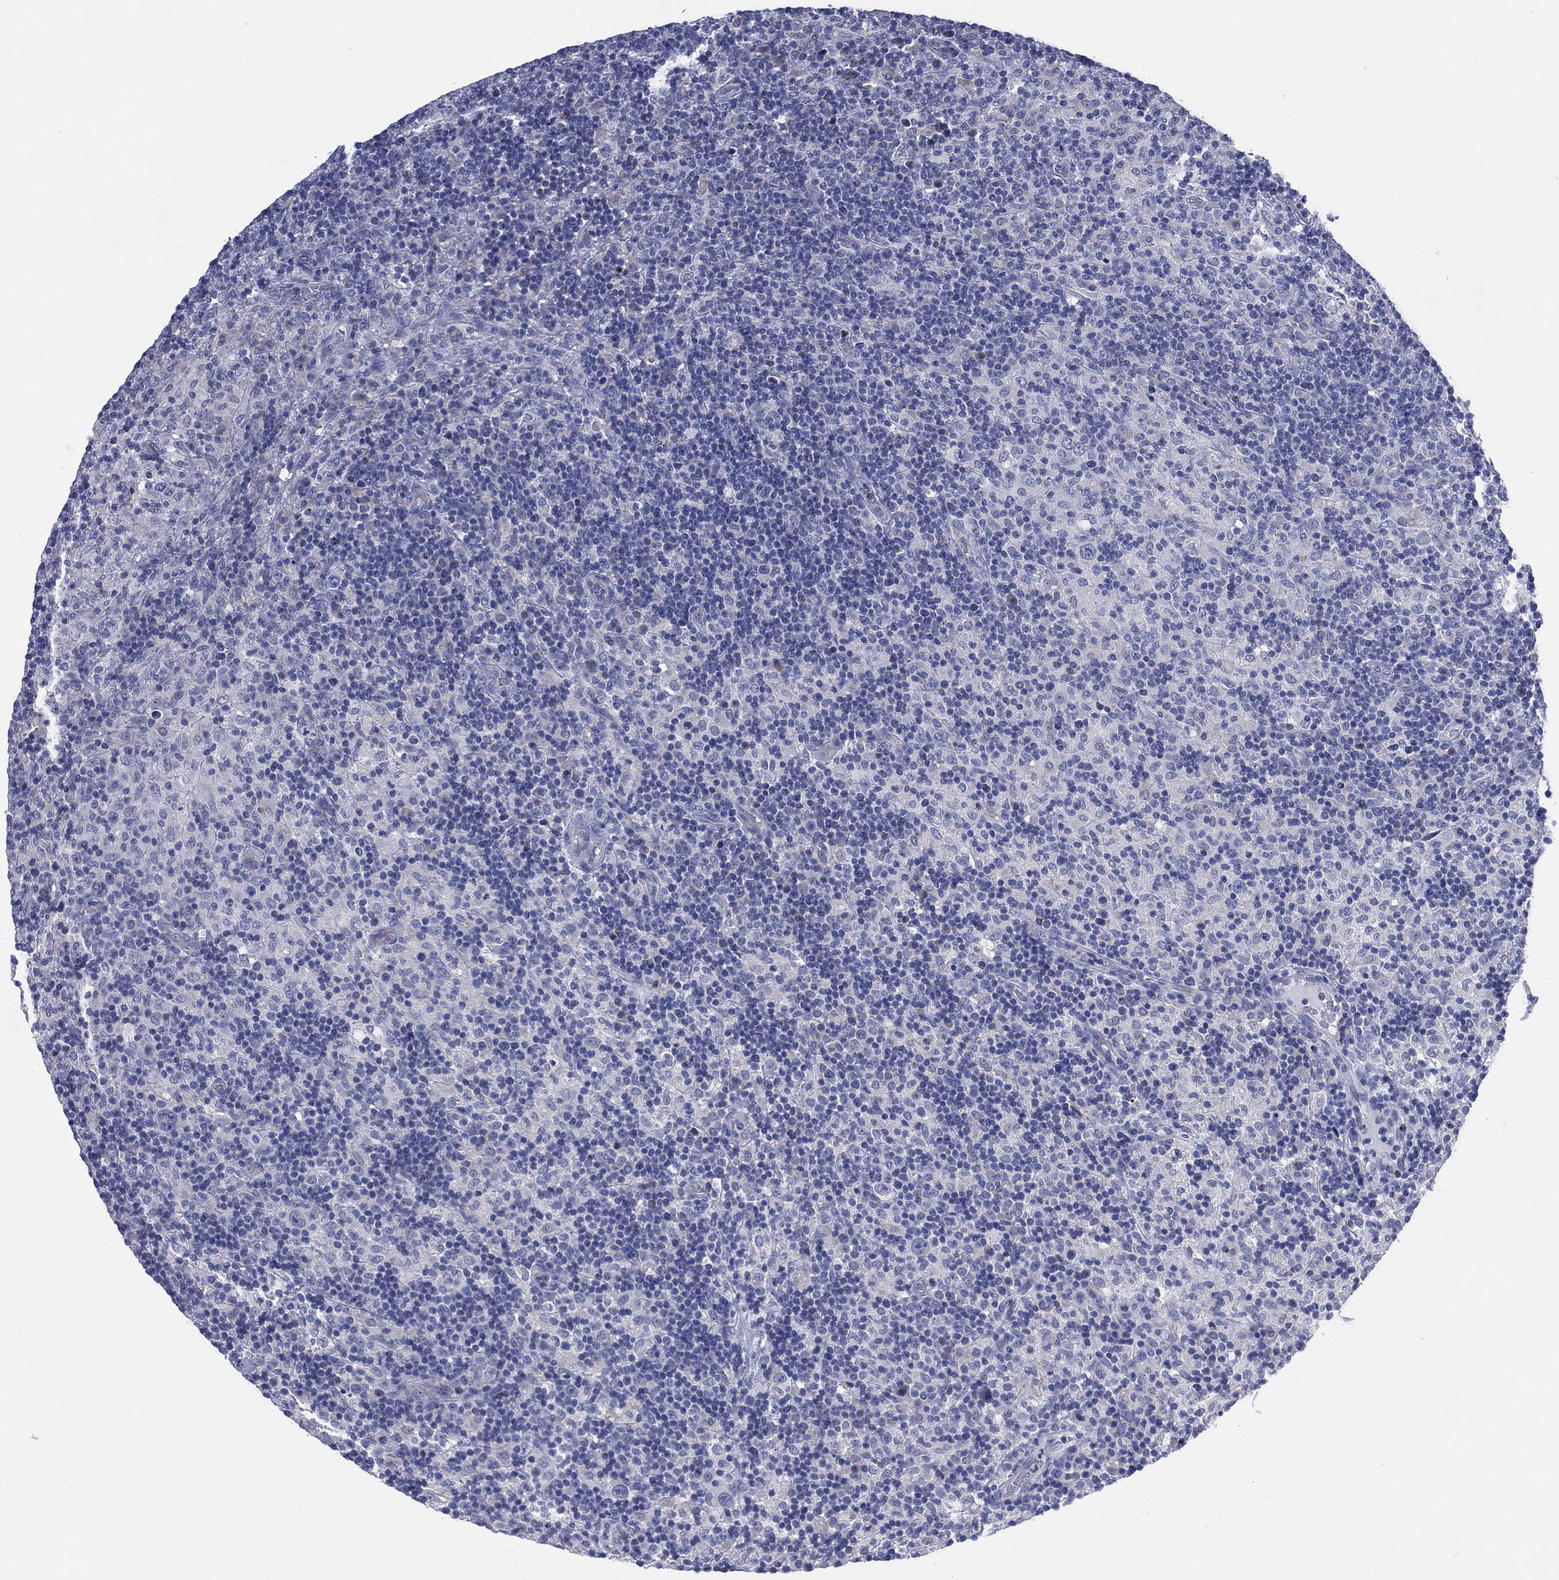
{"staining": {"intensity": "negative", "quantity": "none", "location": "none"}, "tissue": "lymphoma", "cell_type": "Tumor cells", "image_type": "cancer", "snomed": [{"axis": "morphology", "description": "Hodgkin's disease, NOS"}, {"axis": "topography", "description": "Lymph node"}], "caption": "Protein analysis of Hodgkin's disease shows no significant staining in tumor cells. (Stains: DAB (3,3'-diaminobenzidine) immunohistochemistry (IHC) with hematoxylin counter stain, Microscopy: brightfield microscopy at high magnification).", "gene": "CHRNA3", "patient": {"sex": "male", "age": 70}}